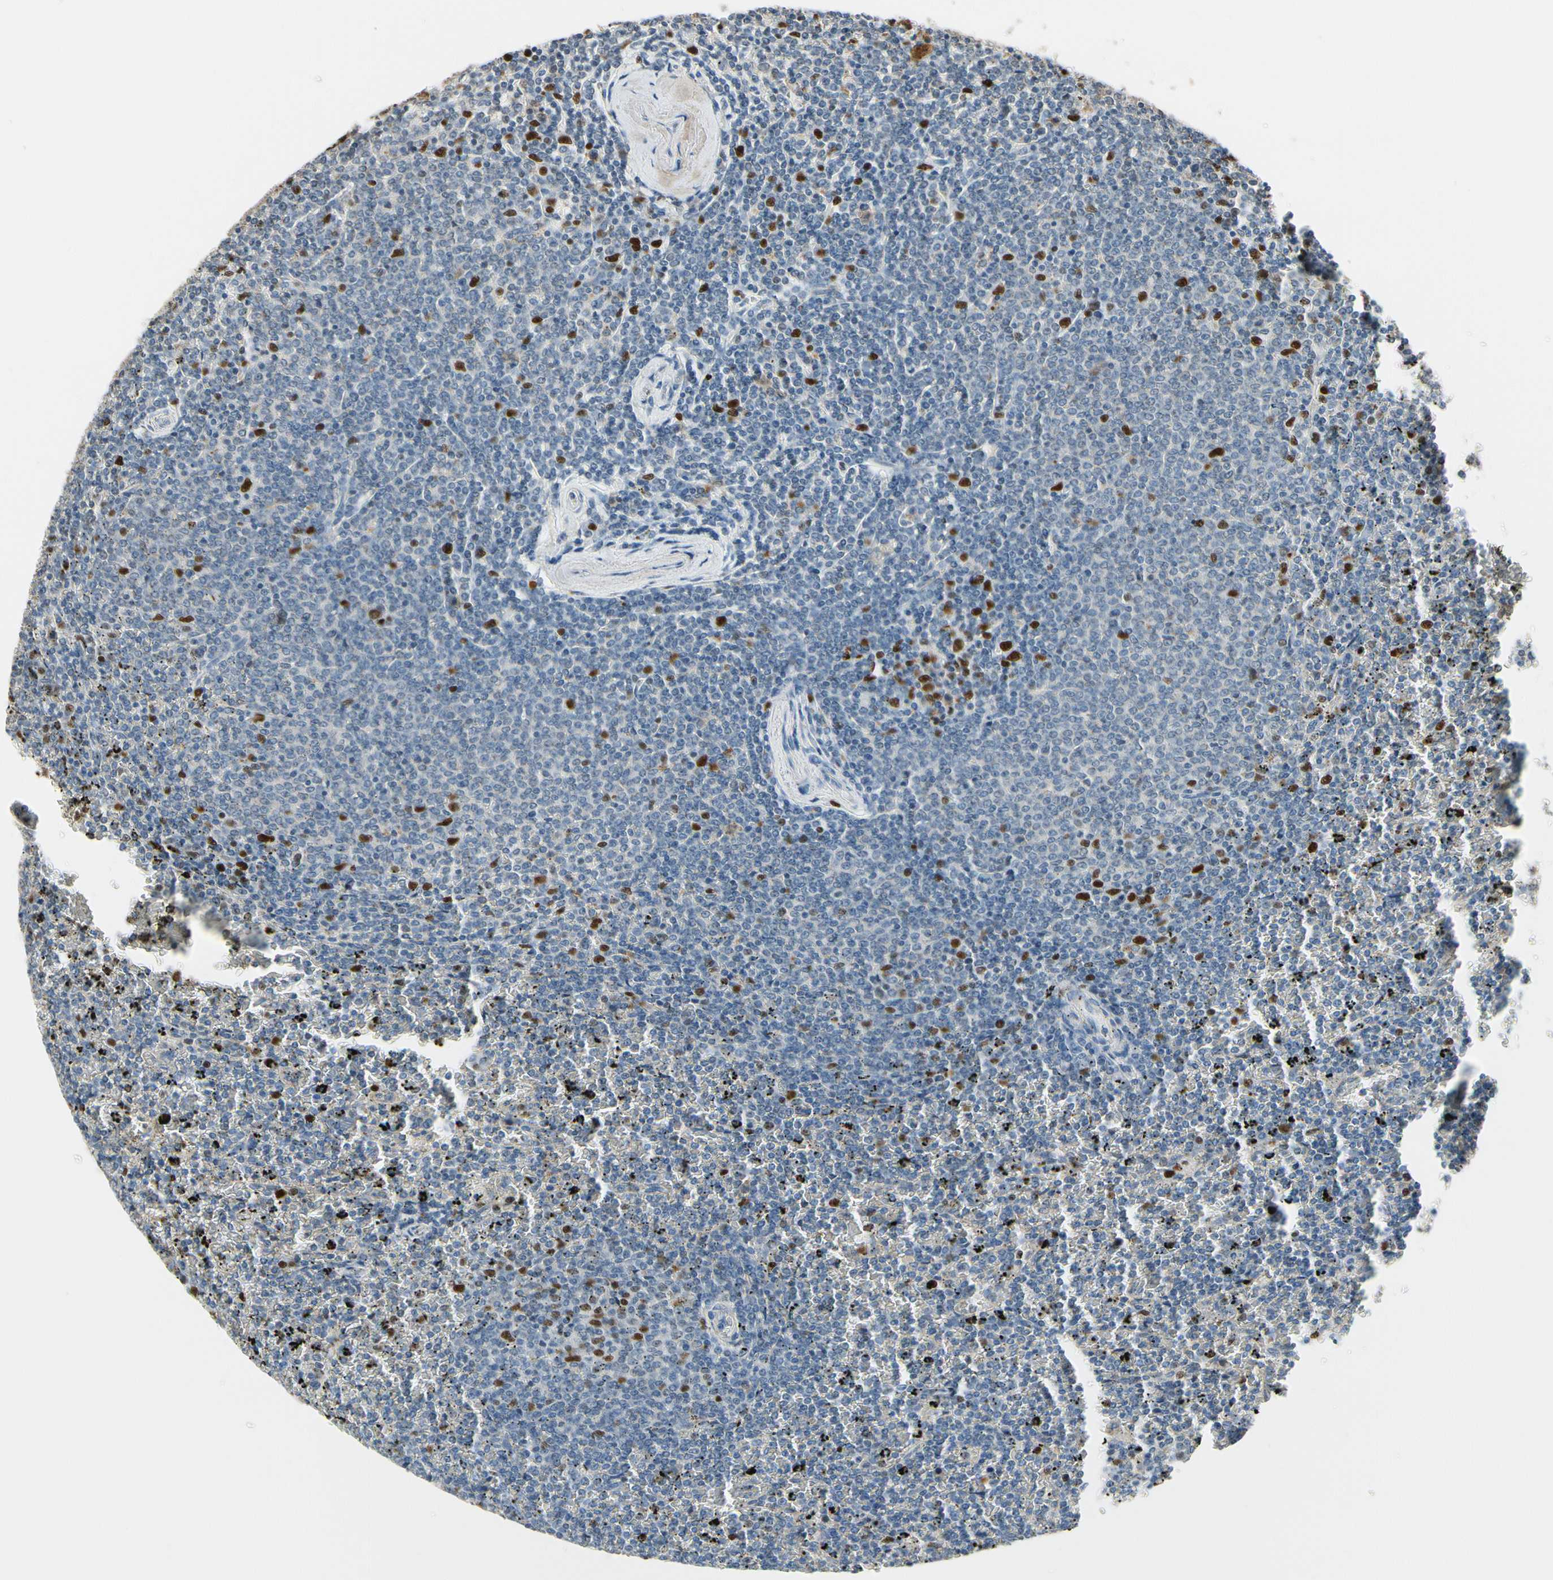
{"staining": {"intensity": "strong", "quantity": "<25%", "location": "nuclear"}, "tissue": "lymphoma", "cell_type": "Tumor cells", "image_type": "cancer", "snomed": [{"axis": "morphology", "description": "Malignant lymphoma, non-Hodgkin's type, Low grade"}, {"axis": "topography", "description": "Spleen"}], "caption": "This micrograph exhibits immunohistochemistry staining of low-grade malignant lymphoma, non-Hodgkin's type, with medium strong nuclear staining in about <25% of tumor cells.", "gene": "ZKSCAN4", "patient": {"sex": "female", "age": 77}}